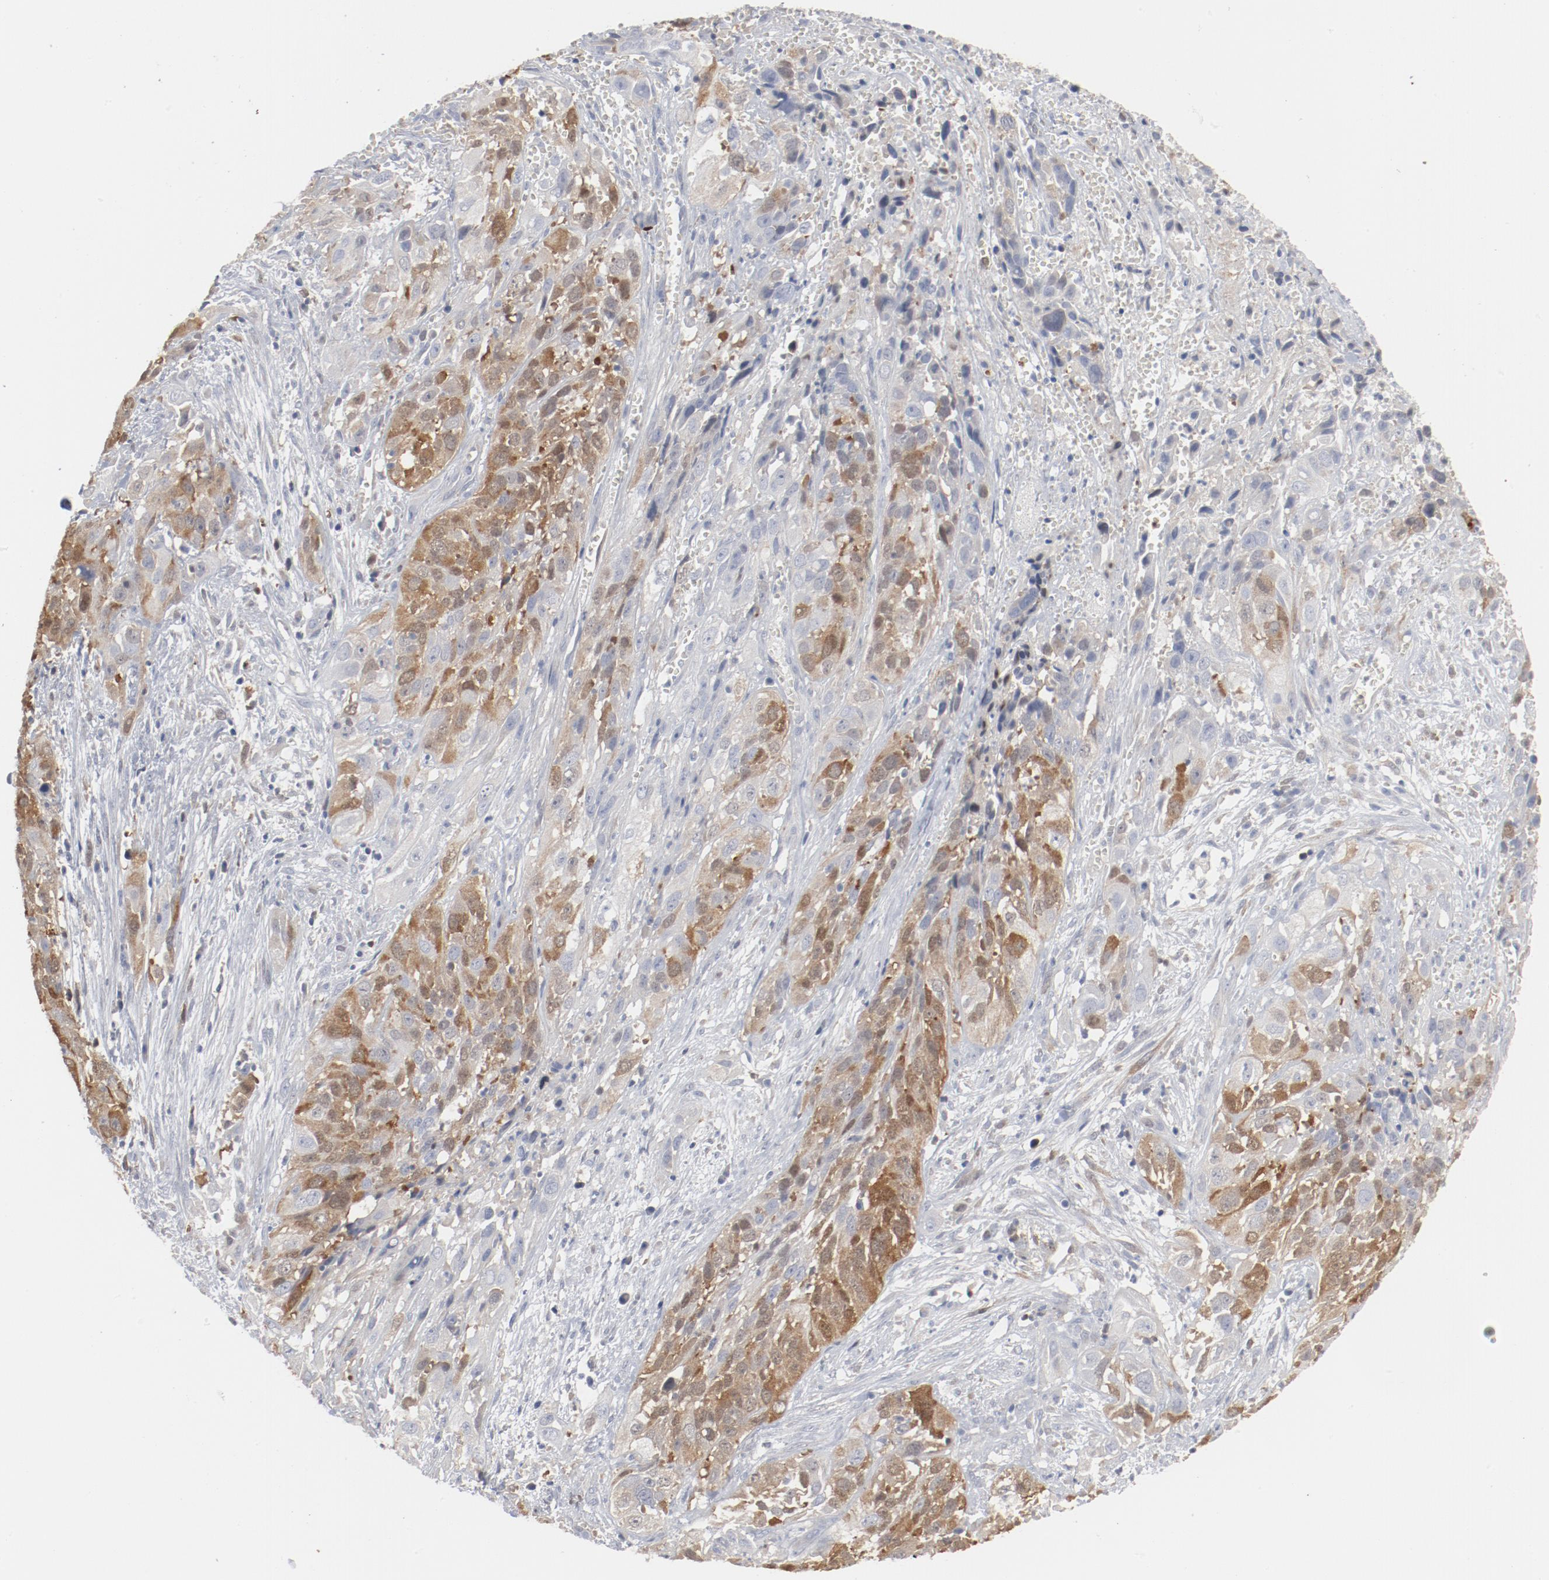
{"staining": {"intensity": "moderate", "quantity": "25%-75%", "location": "cytoplasmic/membranous"}, "tissue": "cervical cancer", "cell_type": "Tumor cells", "image_type": "cancer", "snomed": [{"axis": "morphology", "description": "Squamous cell carcinoma, NOS"}, {"axis": "topography", "description": "Cervix"}], "caption": "This image shows cervical cancer (squamous cell carcinoma) stained with immunohistochemistry (IHC) to label a protein in brown. The cytoplasmic/membranous of tumor cells show moderate positivity for the protein. Nuclei are counter-stained blue.", "gene": "CDK1", "patient": {"sex": "female", "age": 32}}